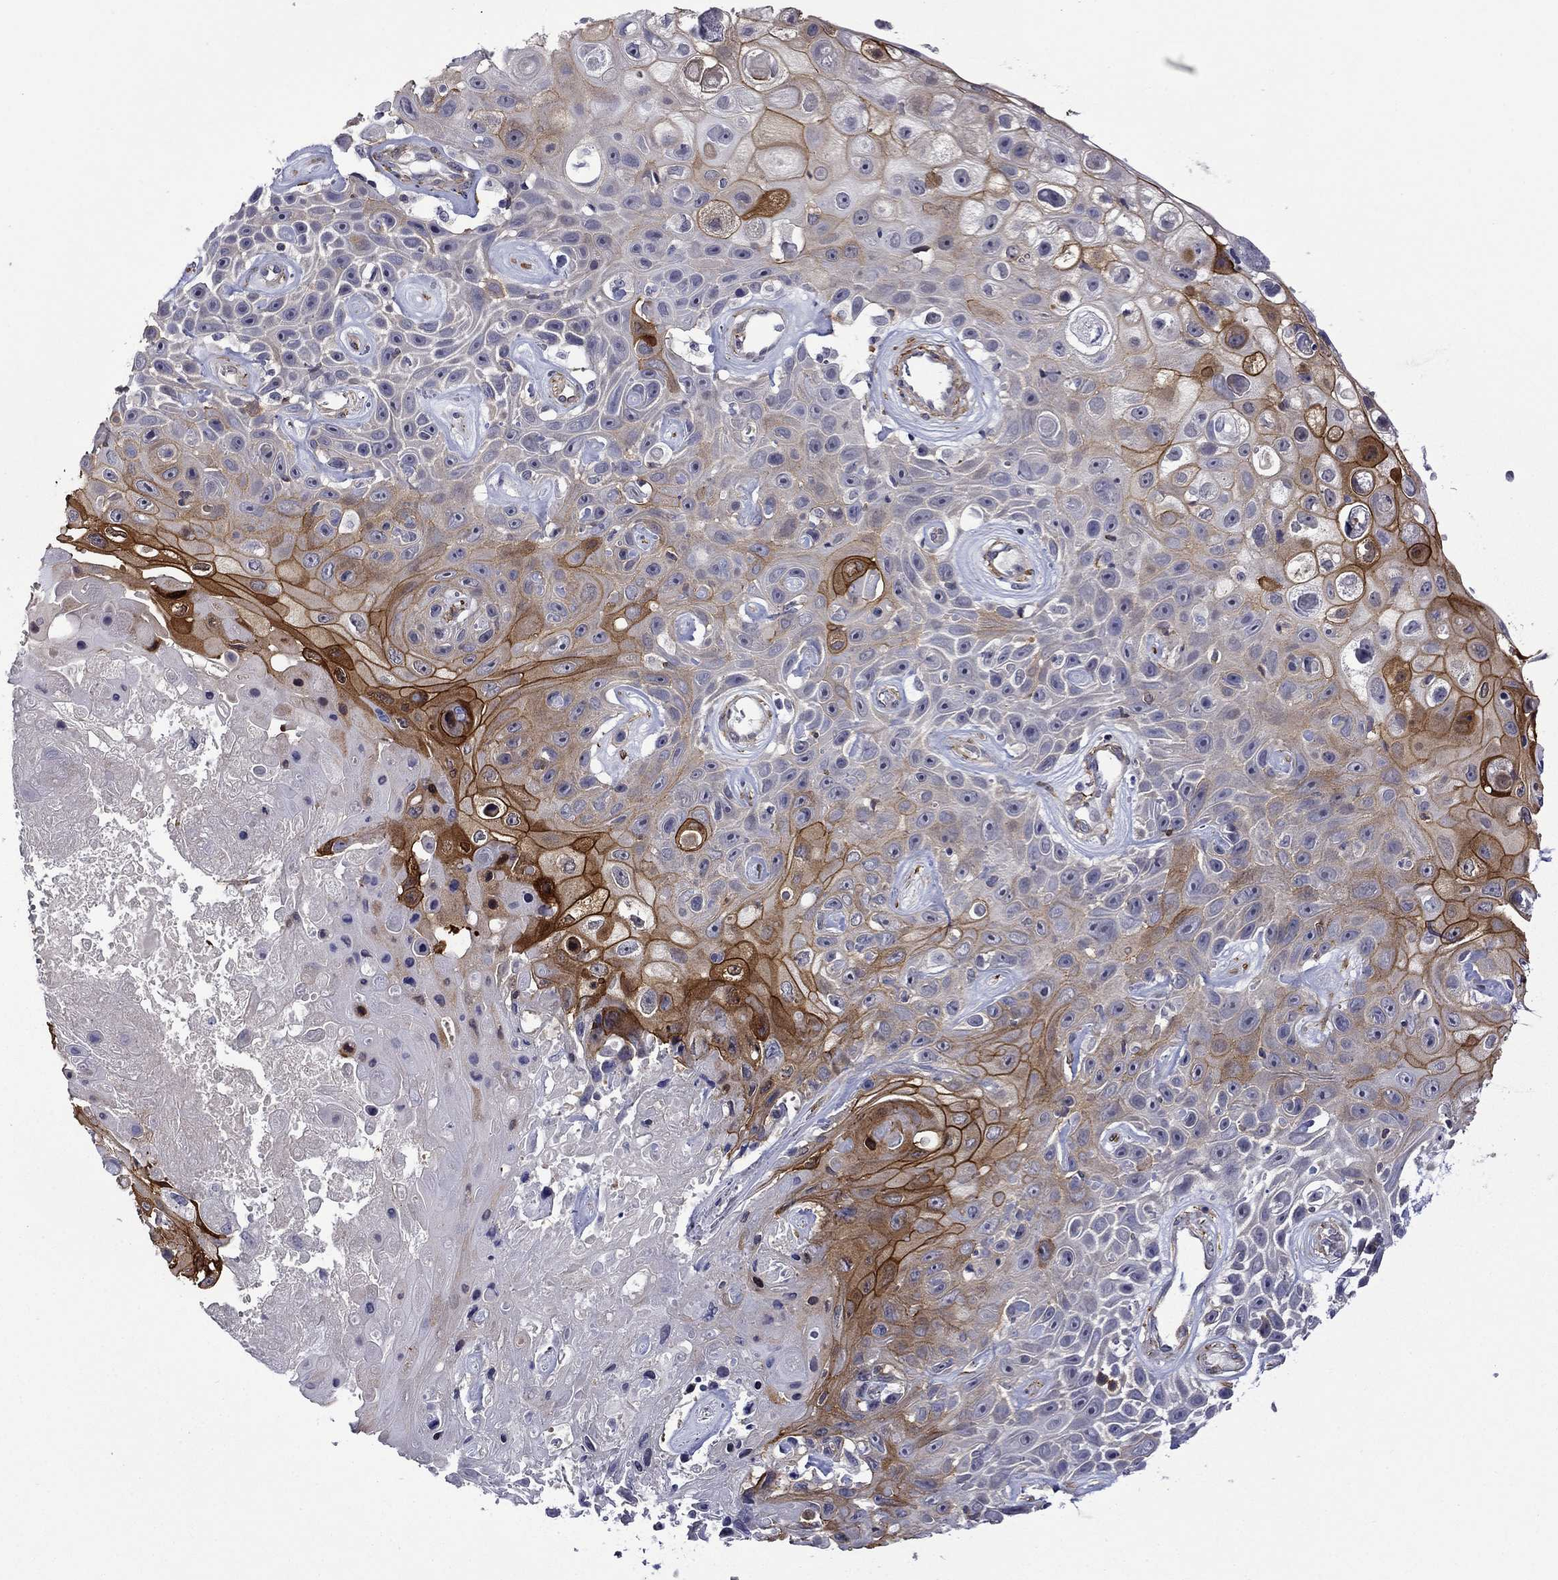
{"staining": {"intensity": "strong", "quantity": "<25%", "location": "cytoplasmic/membranous"}, "tissue": "skin cancer", "cell_type": "Tumor cells", "image_type": "cancer", "snomed": [{"axis": "morphology", "description": "Squamous cell carcinoma, NOS"}, {"axis": "topography", "description": "Skin"}], "caption": "Immunohistochemical staining of human skin cancer displays medium levels of strong cytoplasmic/membranous protein positivity in approximately <25% of tumor cells.", "gene": "LMO7", "patient": {"sex": "male", "age": 82}}